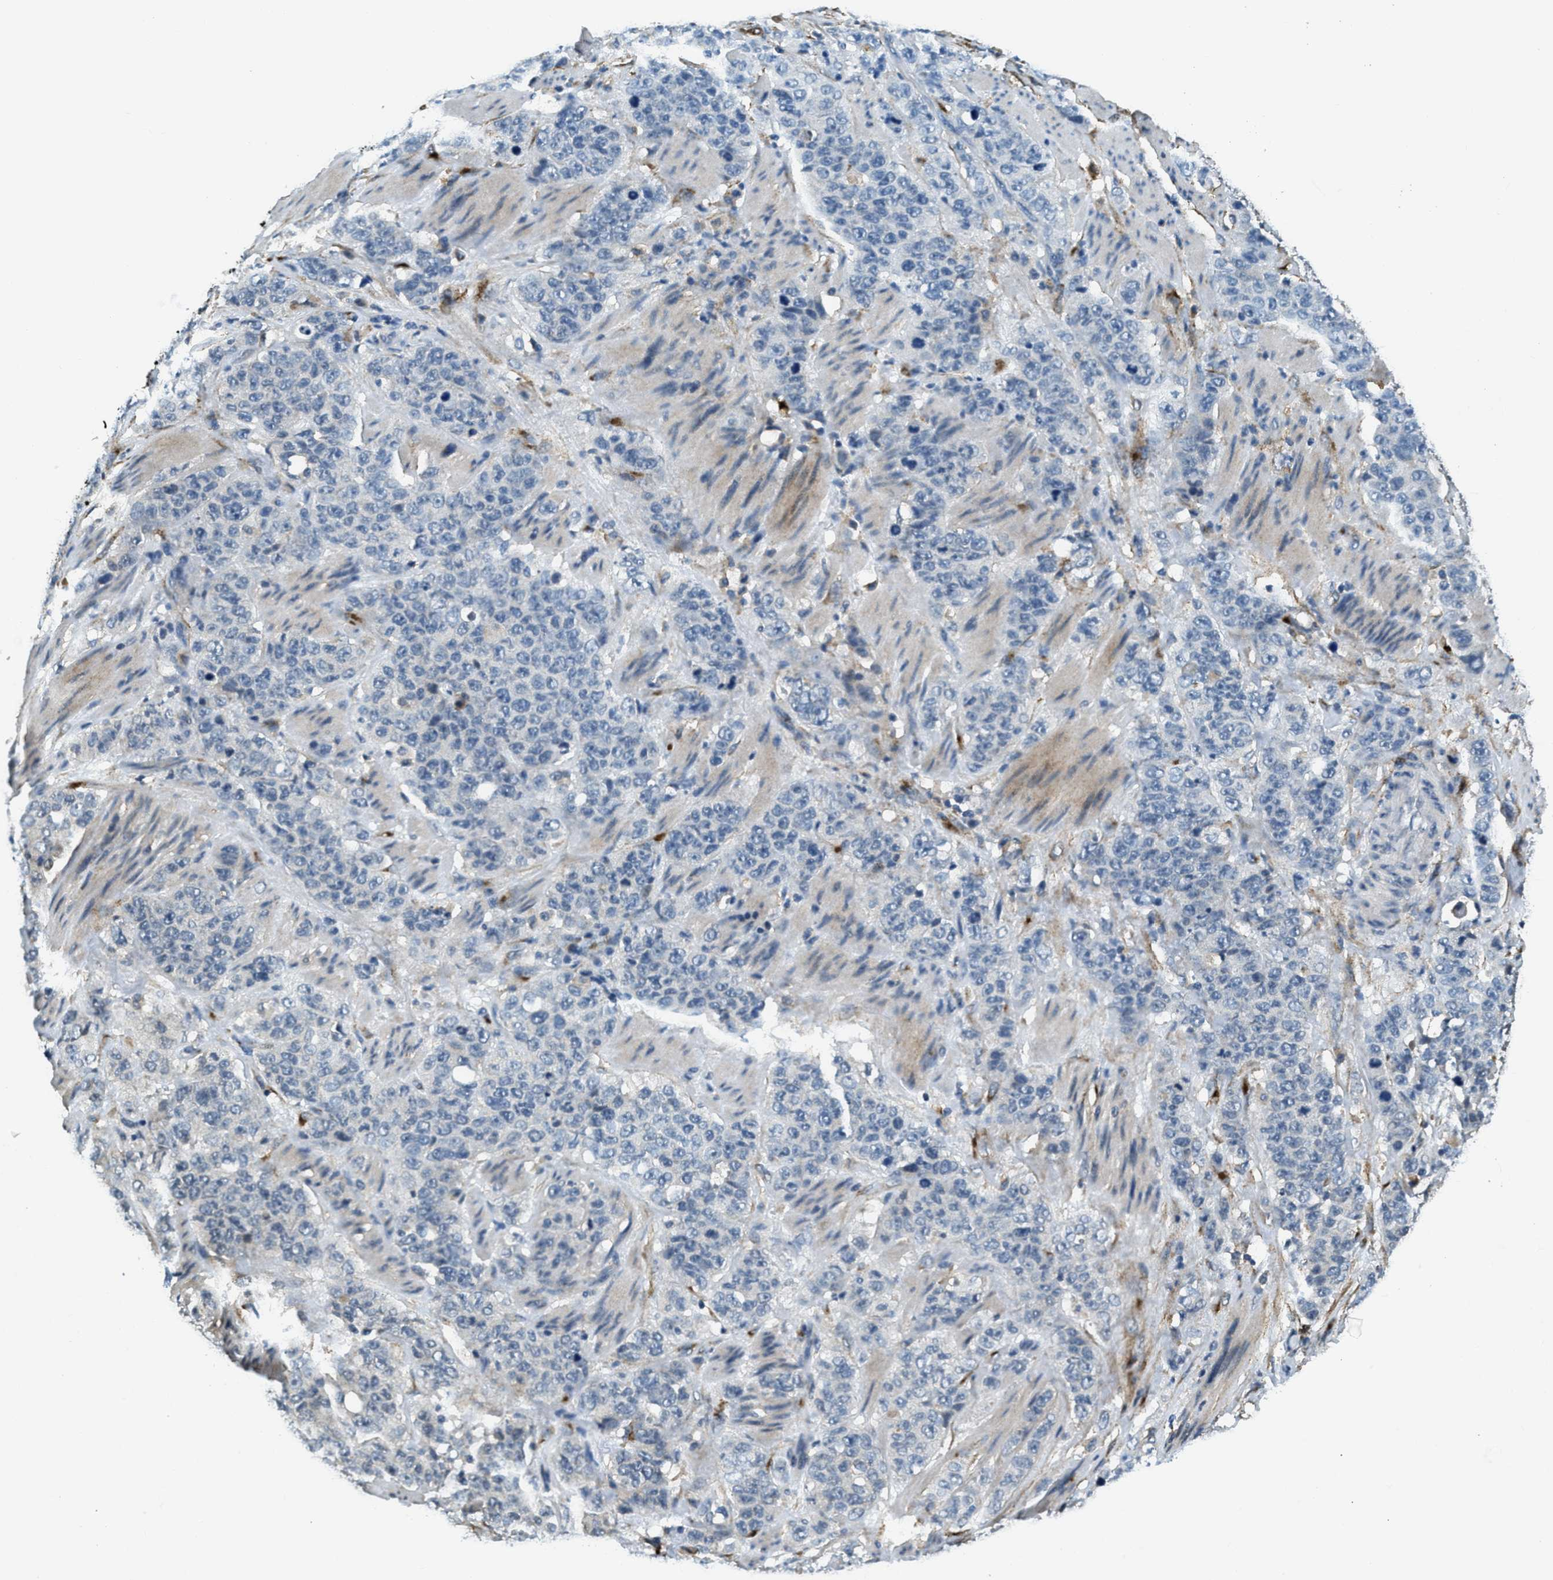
{"staining": {"intensity": "negative", "quantity": "none", "location": "none"}, "tissue": "stomach cancer", "cell_type": "Tumor cells", "image_type": "cancer", "snomed": [{"axis": "morphology", "description": "Adenocarcinoma, NOS"}, {"axis": "topography", "description": "Stomach"}], "caption": "DAB (3,3'-diaminobenzidine) immunohistochemical staining of stomach adenocarcinoma shows no significant expression in tumor cells.", "gene": "LRP1", "patient": {"sex": "male", "age": 48}}